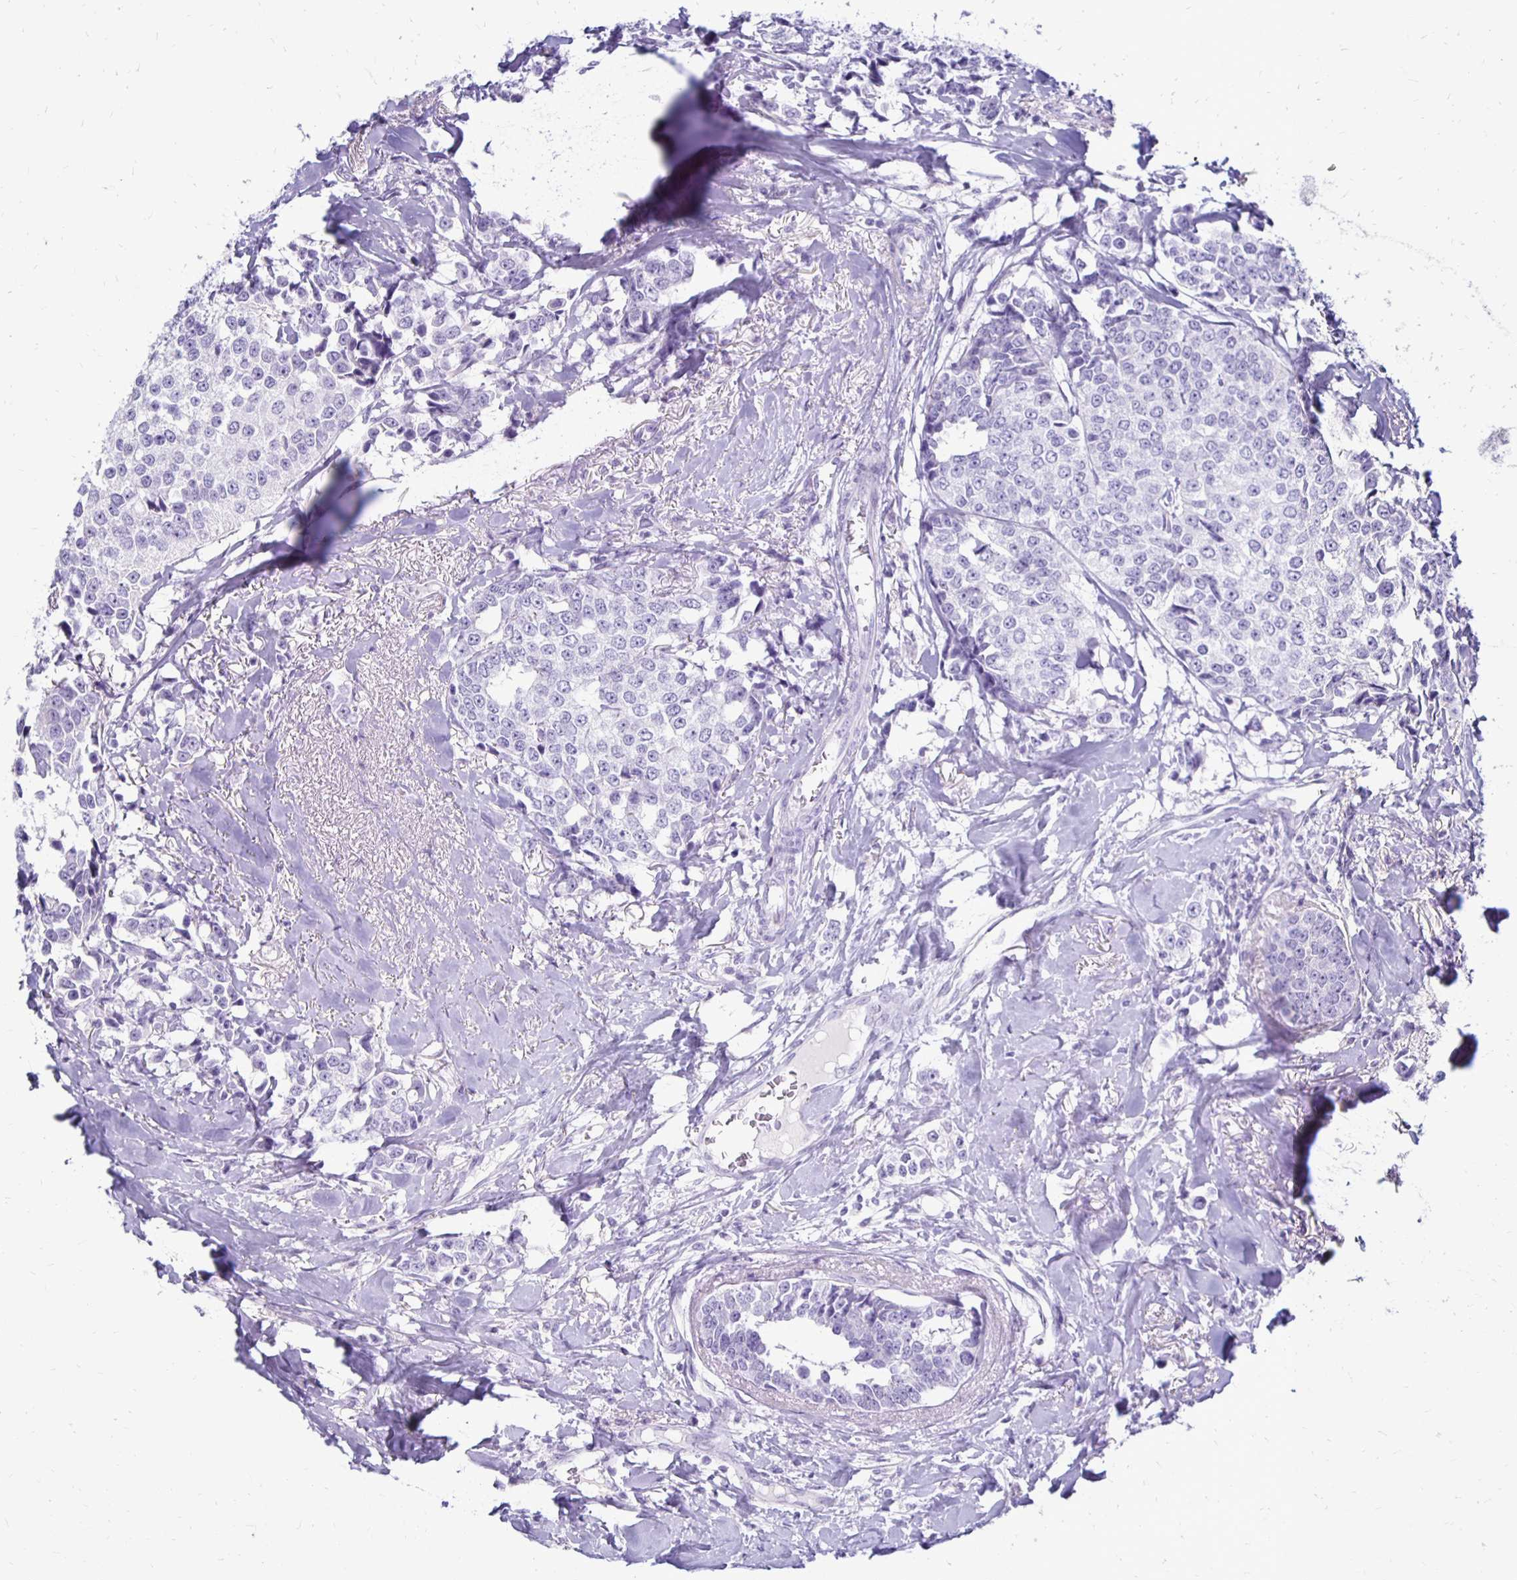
{"staining": {"intensity": "negative", "quantity": "none", "location": "none"}, "tissue": "breast cancer", "cell_type": "Tumor cells", "image_type": "cancer", "snomed": [{"axis": "morphology", "description": "Duct carcinoma"}, {"axis": "topography", "description": "Breast"}], "caption": "Immunohistochemistry of breast cancer shows no staining in tumor cells. (Stains: DAB (3,3'-diaminobenzidine) immunohistochemistry with hematoxylin counter stain, Microscopy: brightfield microscopy at high magnification).", "gene": "RYR1", "patient": {"sex": "female", "age": 80}}